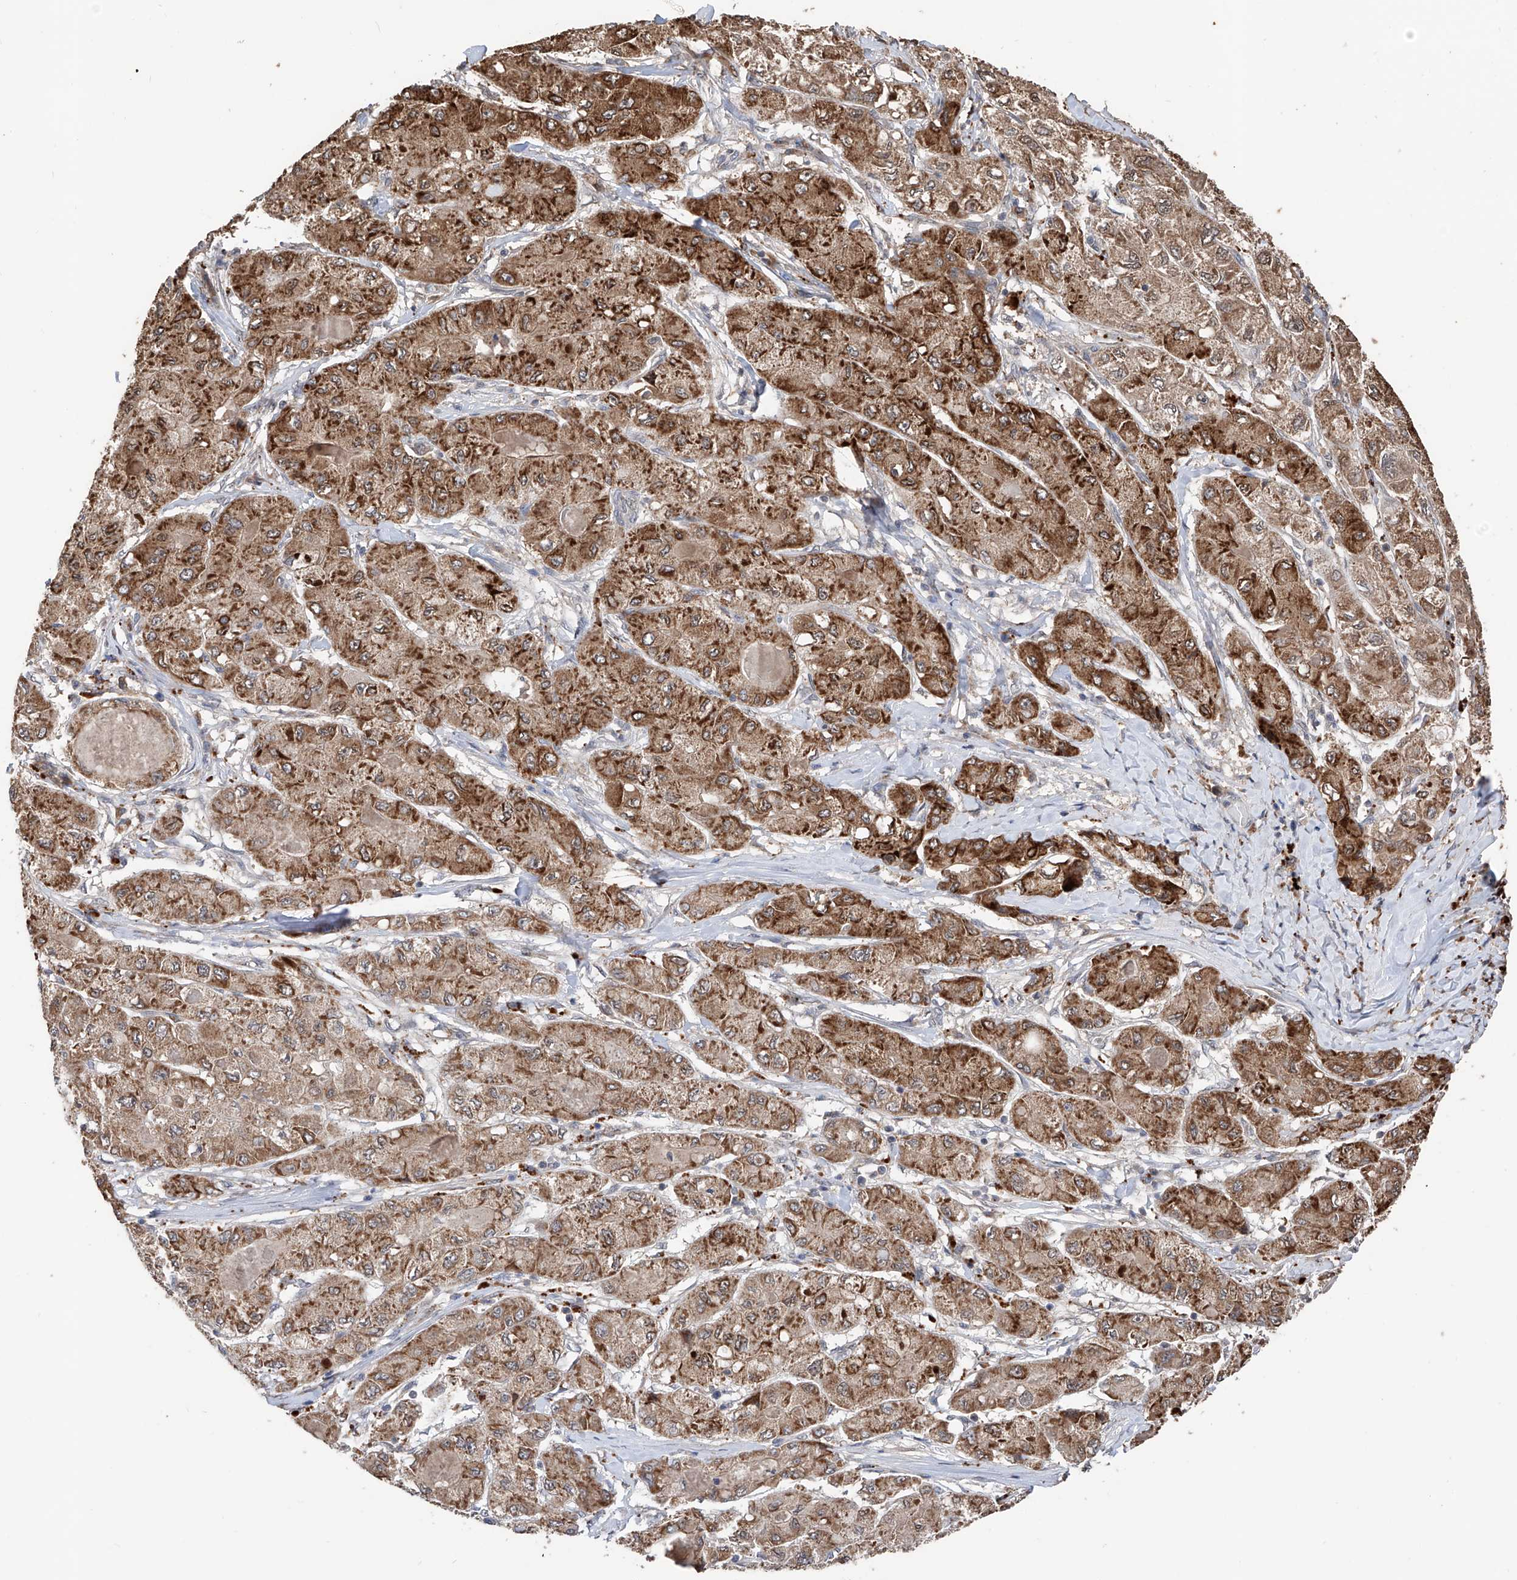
{"staining": {"intensity": "strong", "quantity": ">75%", "location": "cytoplasmic/membranous"}, "tissue": "liver cancer", "cell_type": "Tumor cells", "image_type": "cancer", "snomed": [{"axis": "morphology", "description": "Carcinoma, Hepatocellular, NOS"}, {"axis": "topography", "description": "Liver"}], "caption": "Protein analysis of liver hepatocellular carcinoma tissue reveals strong cytoplasmic/membranous positivity in approximately >75% of tumor cells.", "gene": "FAM135A", "patient": {"sex": "male", "age": 80}}